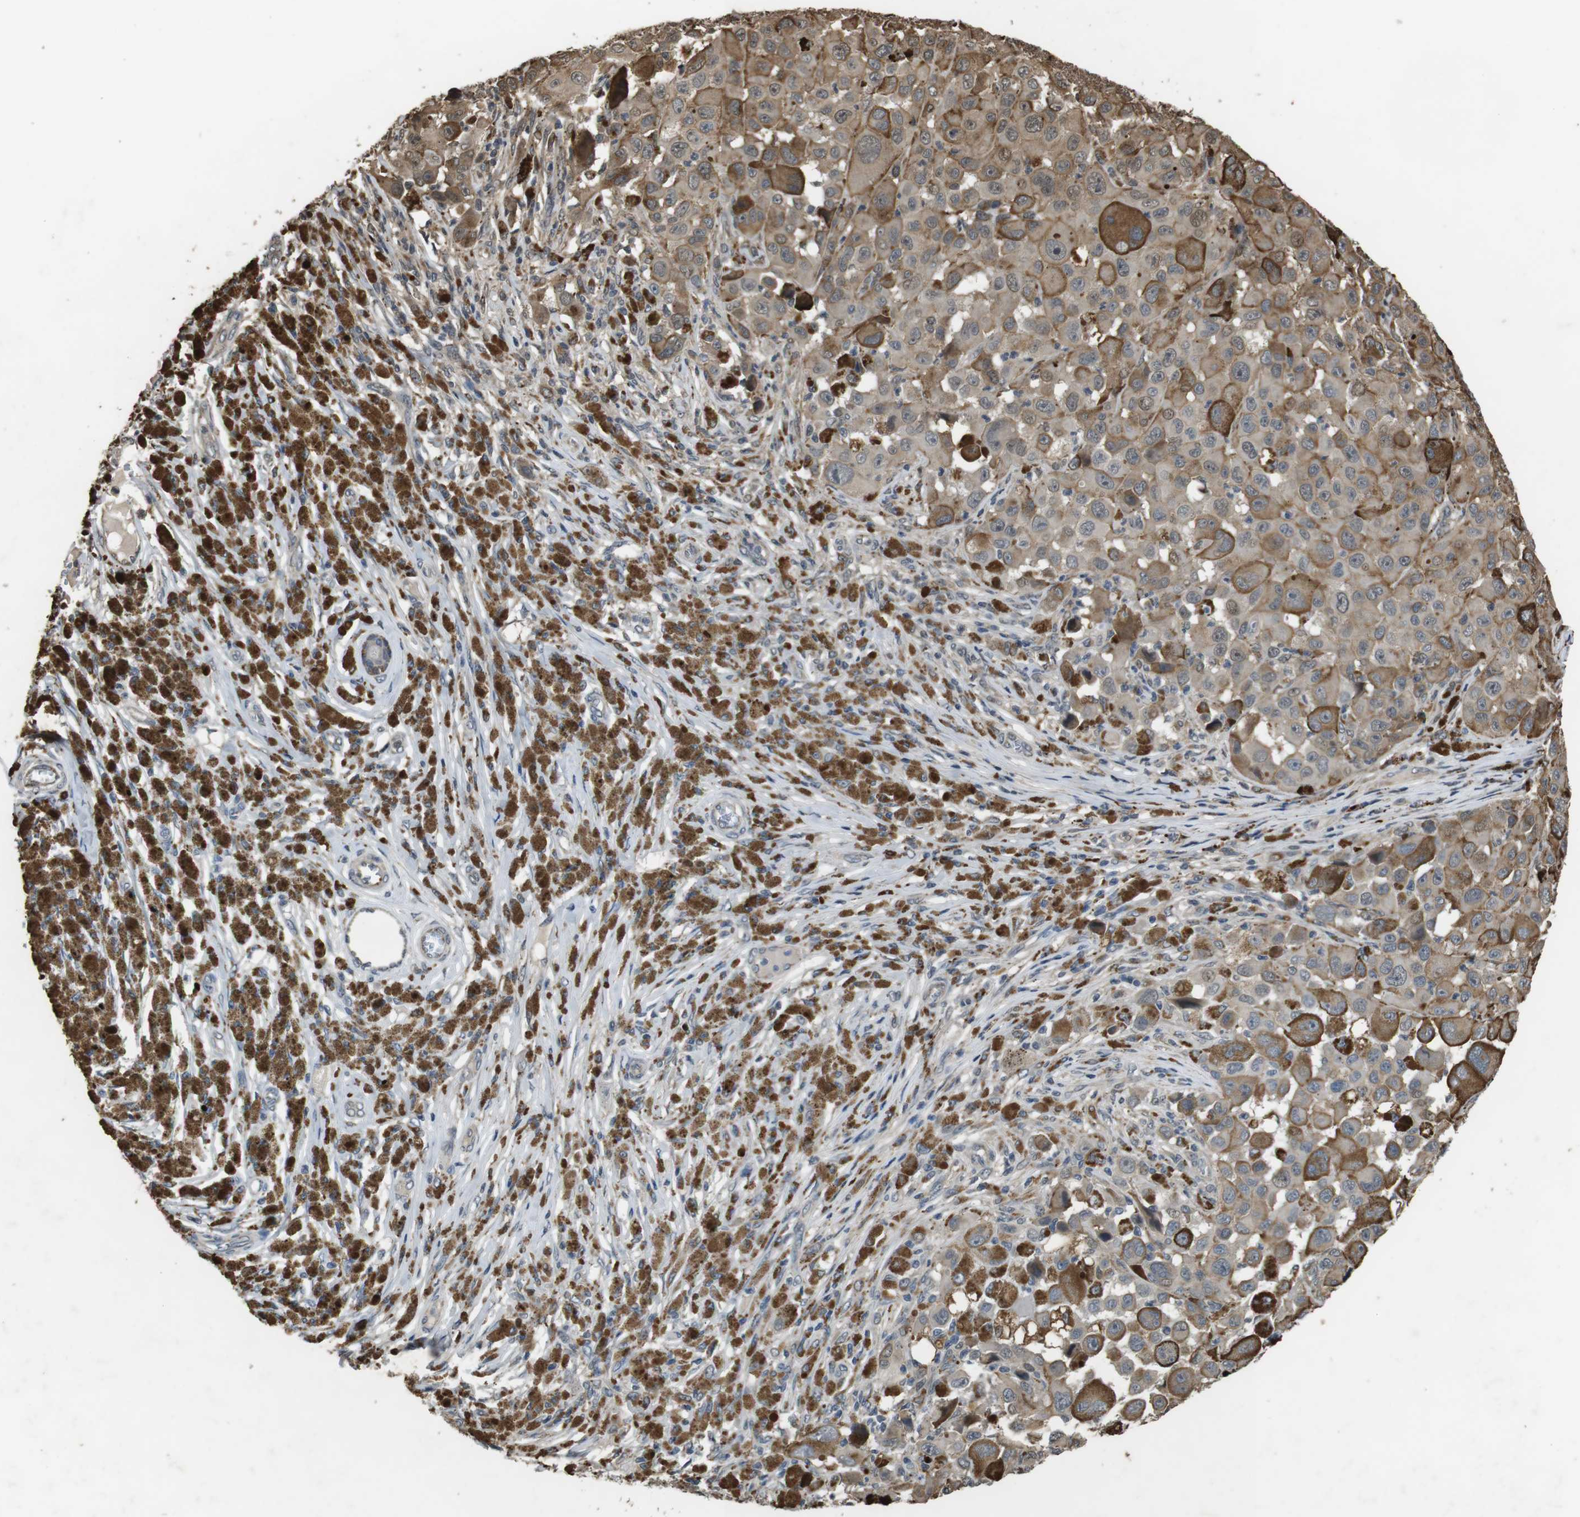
{"staining": {"intensity": "moderate", "quantity": ">75%", "location": "cytoplasmic/membranous,nuclear"}, "tissue": "melanoma", "cell_type": "Tumor cells", "image_type": "cancer", "snomed": [{"axis": "morphology", "description": "Malignant melanoma, NOS"}, {"axis": "topography", "description": "Skin"}], "caption": "Immunohistochemical staining of human melanoma shows moderate cytoplasmic/membranous and nuclear protein expression in about >75% of tumor cells.", "gene": "FZD10", "patient": {"sex": "male", "age": 96}}